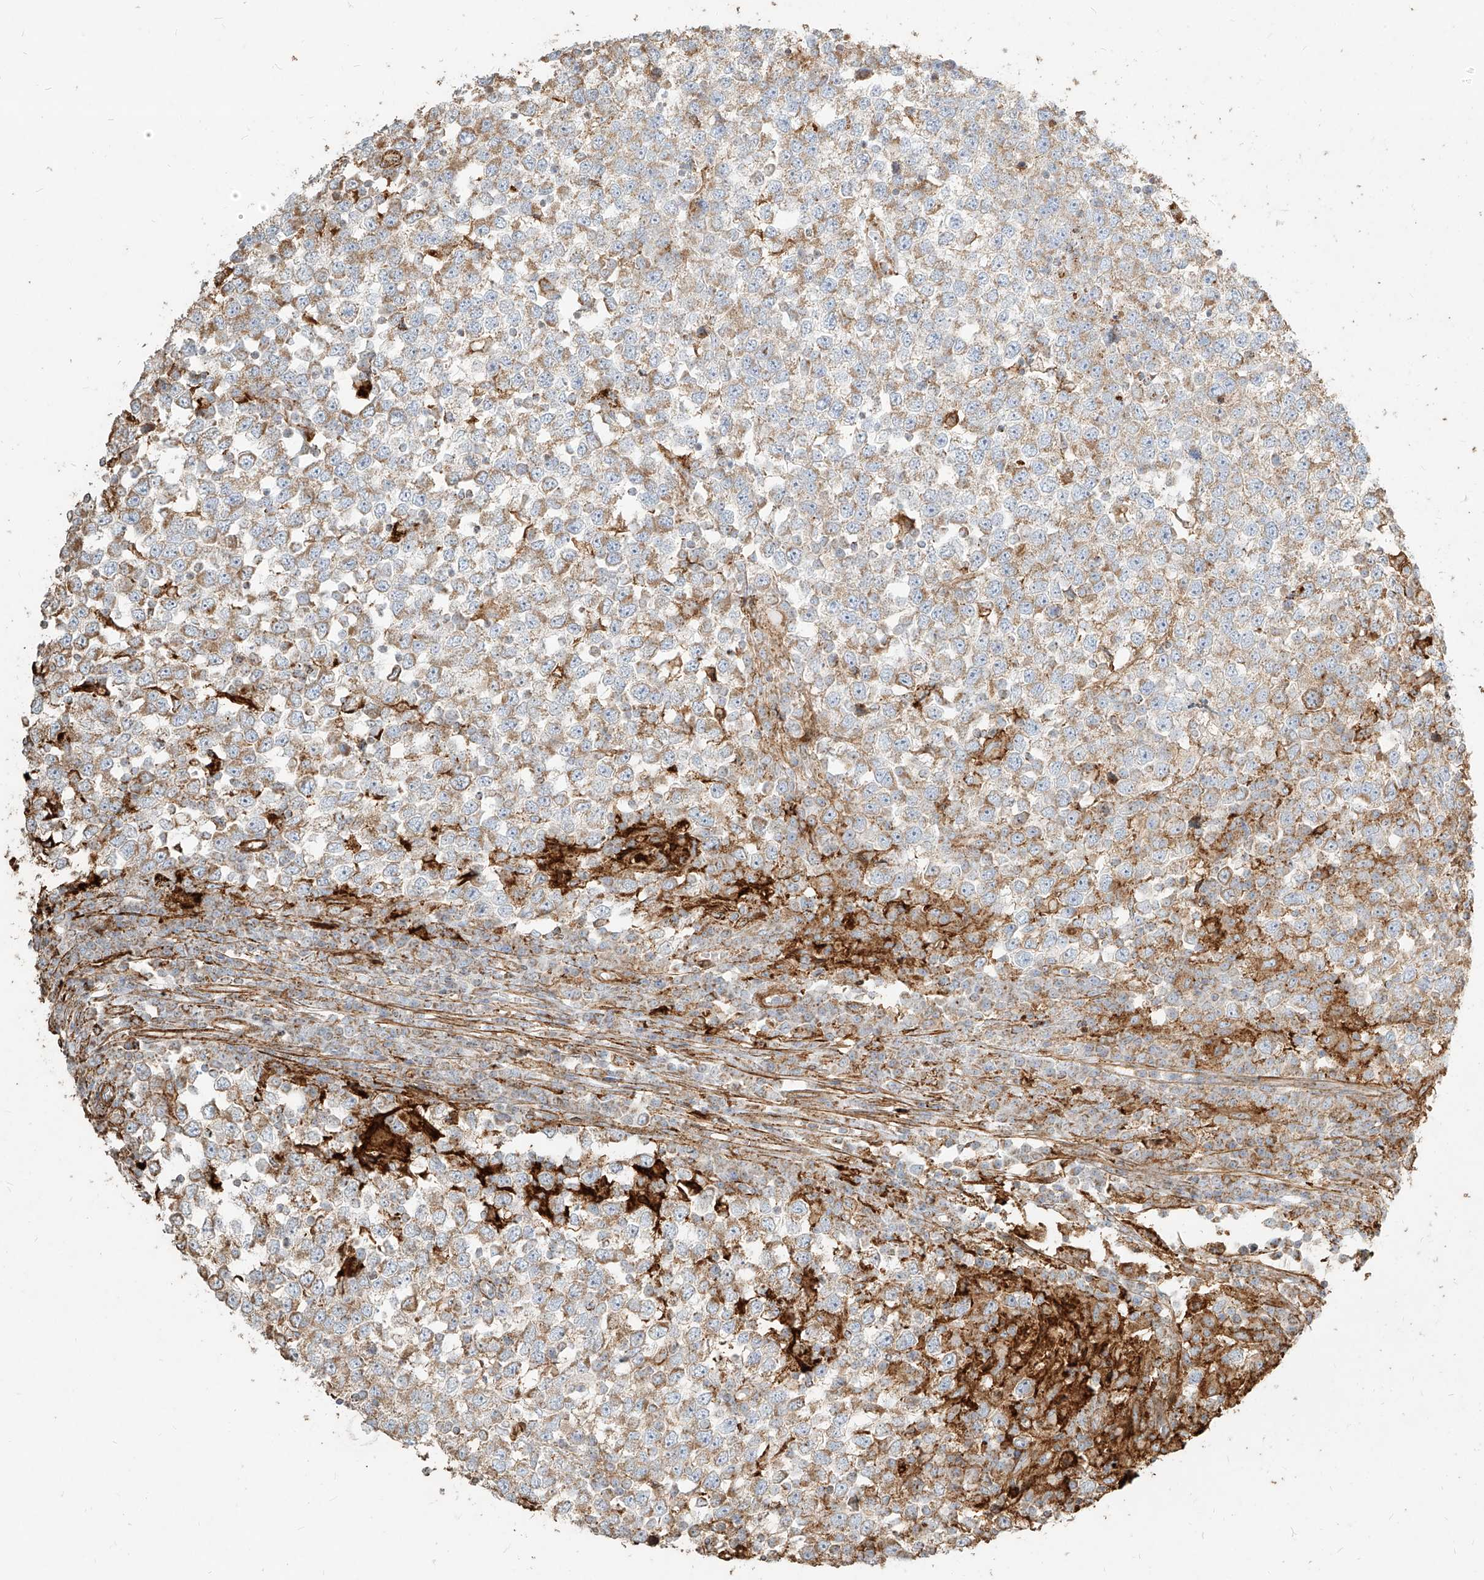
{"staining": {"intensity": "moderate", "quantity": "25%-75%", "location": "cytoplasmic/membranous"}, "tissue": "testis cancer", "cell_type": "Tumor cells", "image_type": "cancer", "snomed": [{"axis": "morphology", "description": "Seminoma, NOS"}, {"axis": "topography", "description": "Testis"}], "caption": "High-magnification brightfield microscopy of testis cancer stained with DAB (brown) and counterstained with hematoxylin (blue). tumor cells exhibit moderate cytoplasmic/membranous staining is seen in approximately25%-75% of cells.", "gene": "MTX2", "patient": {"sex": "male", "age": 65}}